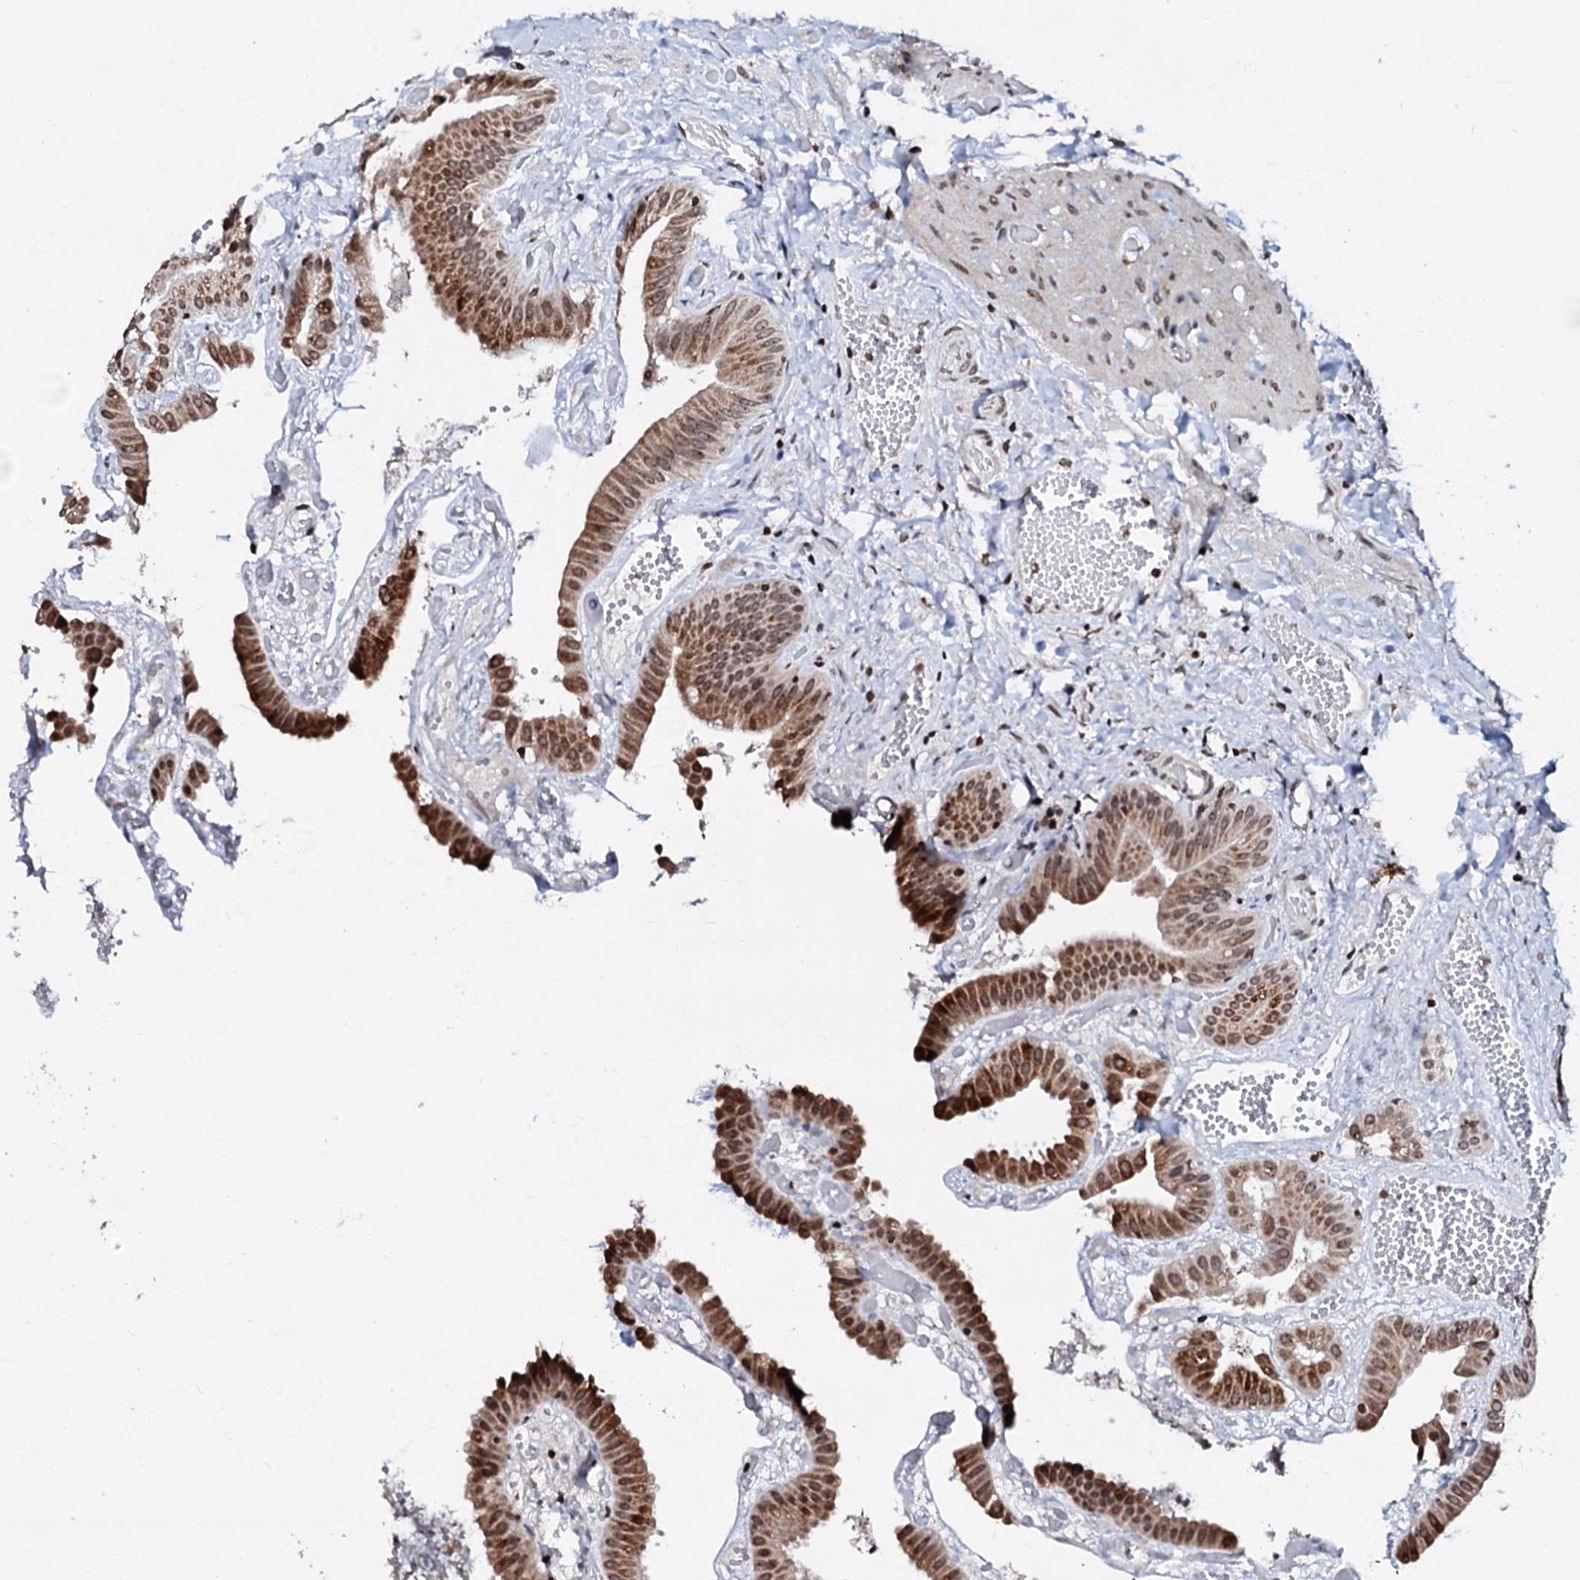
{"staining": {"intensity": "strong", "quantity": ">75%", "location": "cytoplasmic/membranous,nuclear"}, "tissue": "gallbladder", "cell_type": "Glandular cells", "image_type": "normal", "snomed": [{"axis": "morphology", "description": "Normal tissue, NOS"}, {"axis": "topography", "description": "Gallbladder"}], "caption": "Unremarkable gallbladder was stained to show a protein in brown. There is high levels of strong cytoplasmic/membranous,nuclear positivity in about >75% of glandular cells. The staining was performed using DAB to visualize the protein expression in brown, while the nuclei were stained in blue with hematoxylin (Magnification: 20x).", "gene": "LSM11", "patient": {"sex": "female", "age": 64}}